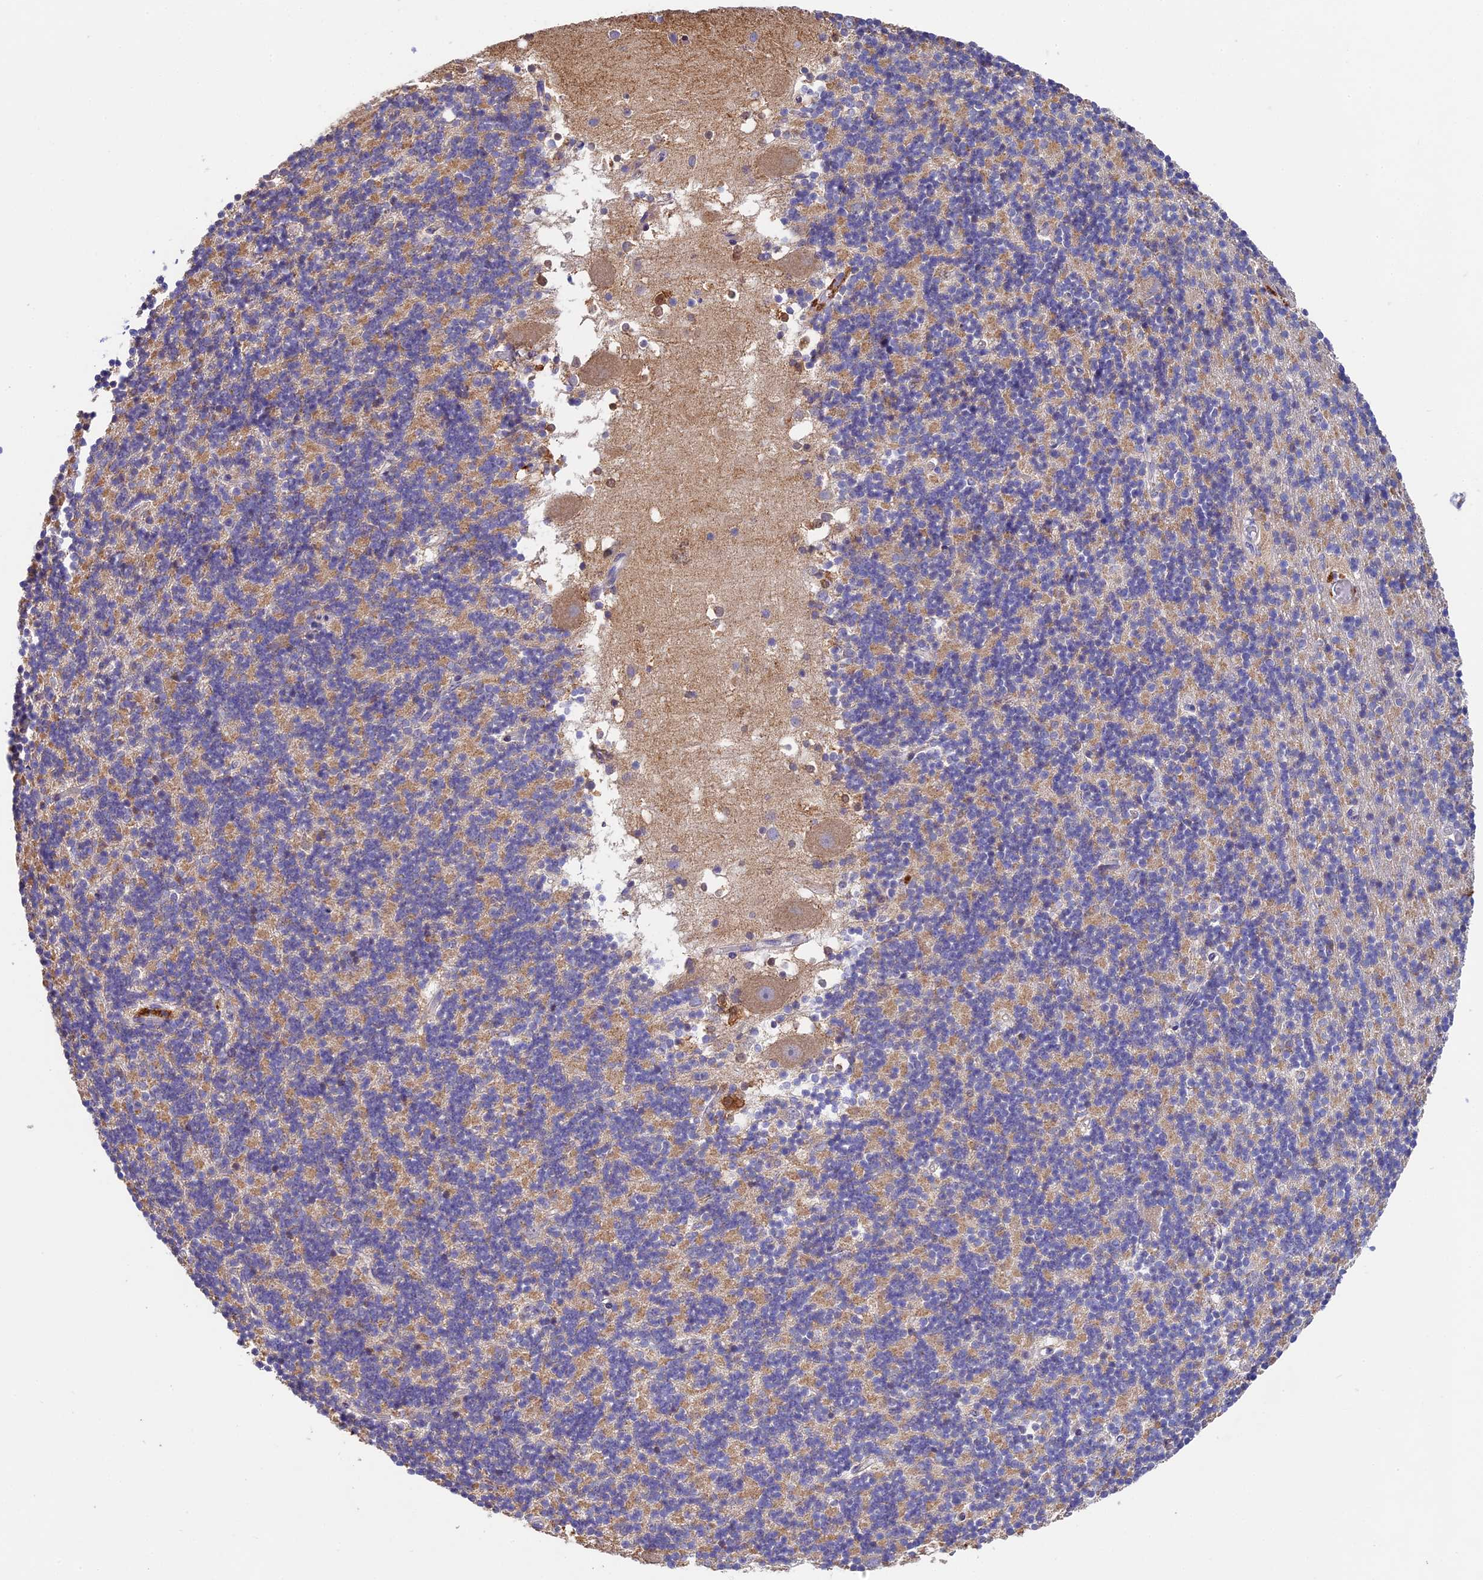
{"staining": {"intensity": "weak", "quantity": "25%-75%", "location": "cytoplasmic/membranous"}, "tissue": "cerebellum", "cell_type": "Cells in granular layer", "image_type": "normal", "snomed": [{"axis": "morphology", "description": "Normal tissue, NOS"}, {"axis": "topography", "description": "Cerebellum"}], "caption": "Weak cytoplasmic/membranous protein expression is appreciated in about 25%-75% of cells in granular layer in cerebellum.", "gene": "OCEL1", "patient": {"sex": "male", "age": 54}}